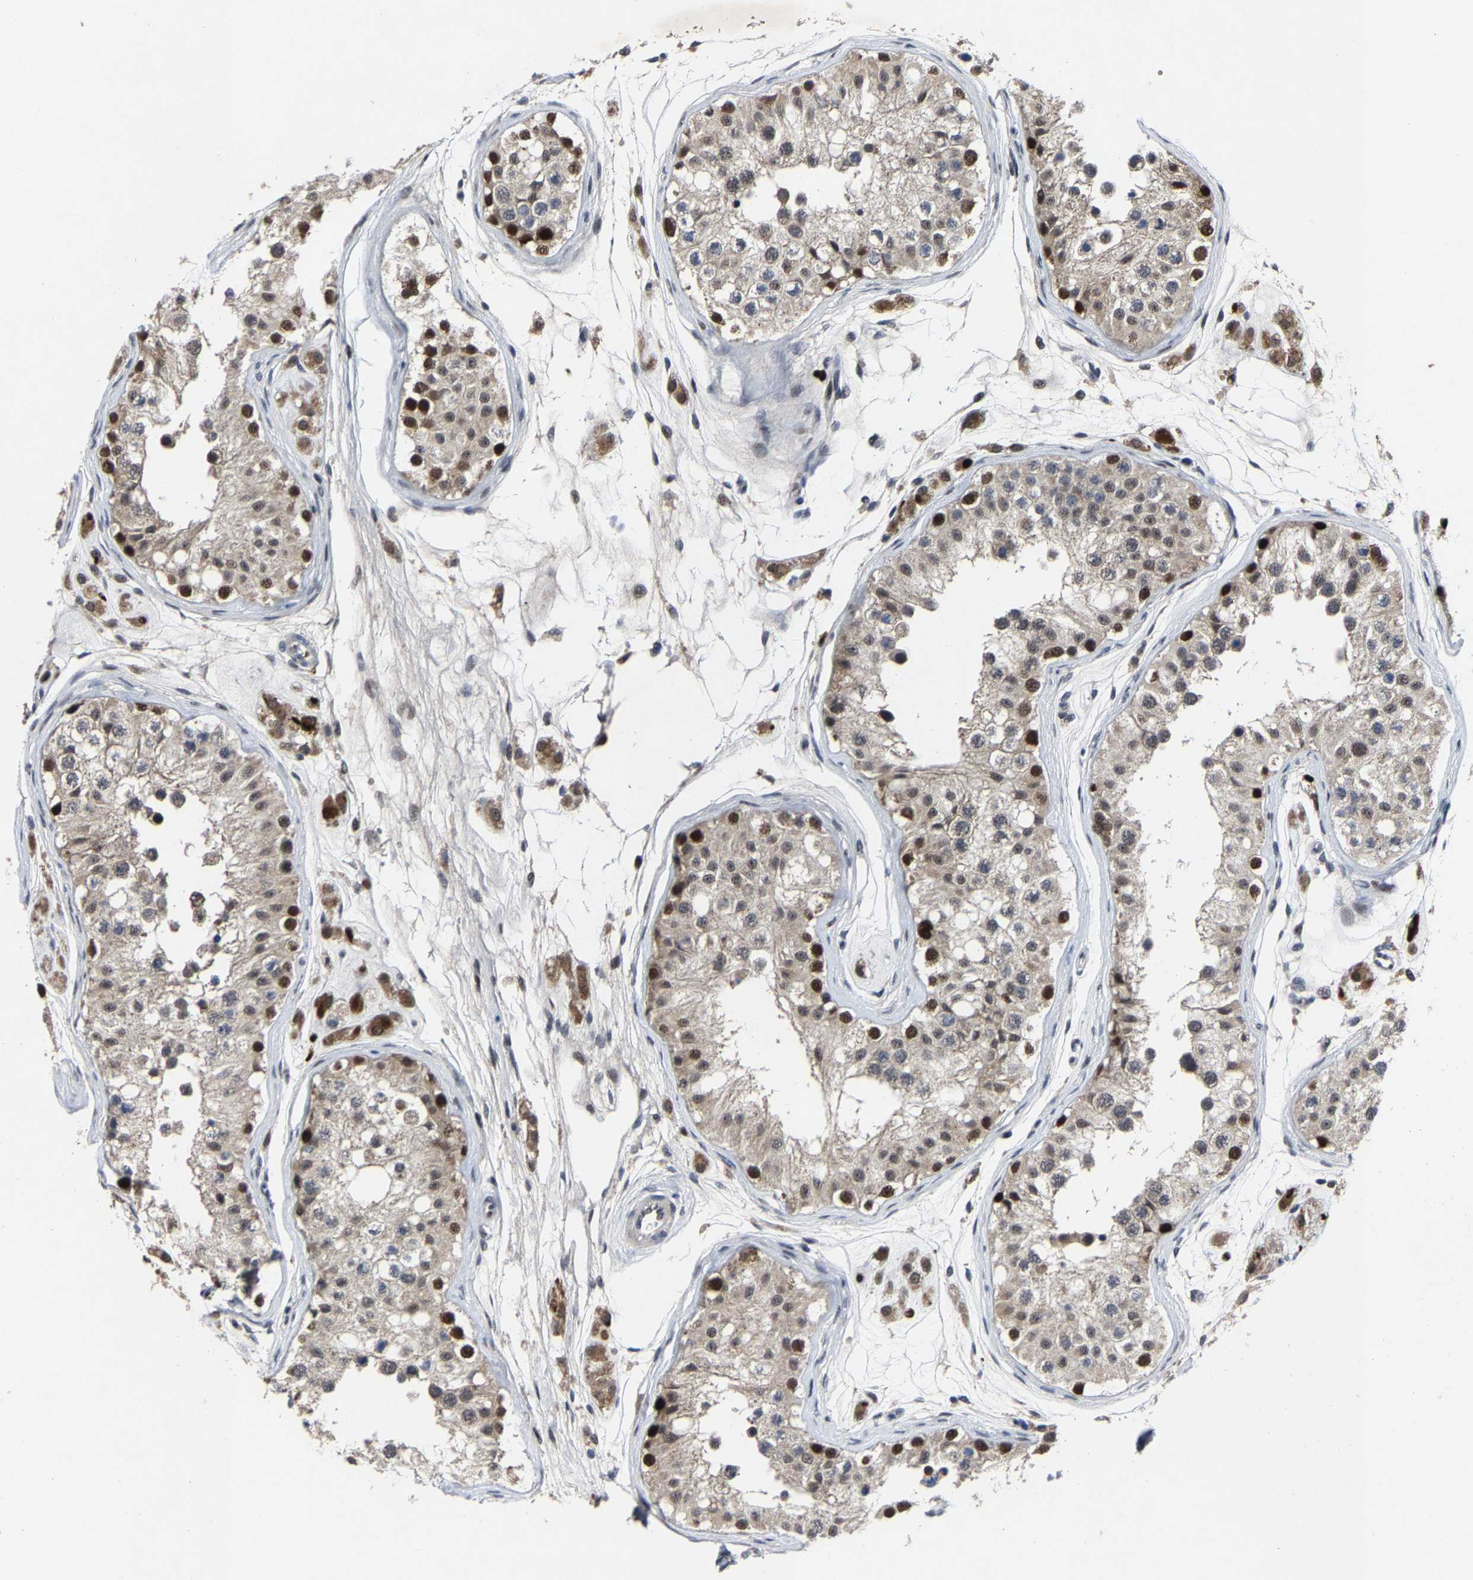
{"staining": {"intensity": "strong", "quantity": "<25%", "location": "cytoplasmic/membranous,nuclear"}, "tissue": "testis", "cell_type": "Cells in seminiferous ducts", "image_type": "normal", "snomed": [{"axis": "morphology", "description": "Normal tissue, NOS"}, {"axis": "morphology", "description": "Adenocarcinoma, metastatic, NOS"}, {"axis": "topography", "description": "Testis"}], "caption": "IHC (DAB (3,3'-diaminobenzidine)) staining of normal testis shows strong cytoplasmic/membranous,nuclear protein expression in about <25% of cells in seminiferous ducts. The protein of interest is shown in brown color, while the nuclei are stained blue.", "gene": "LSM8", "patient": {"sex": "male", "age": 26}}